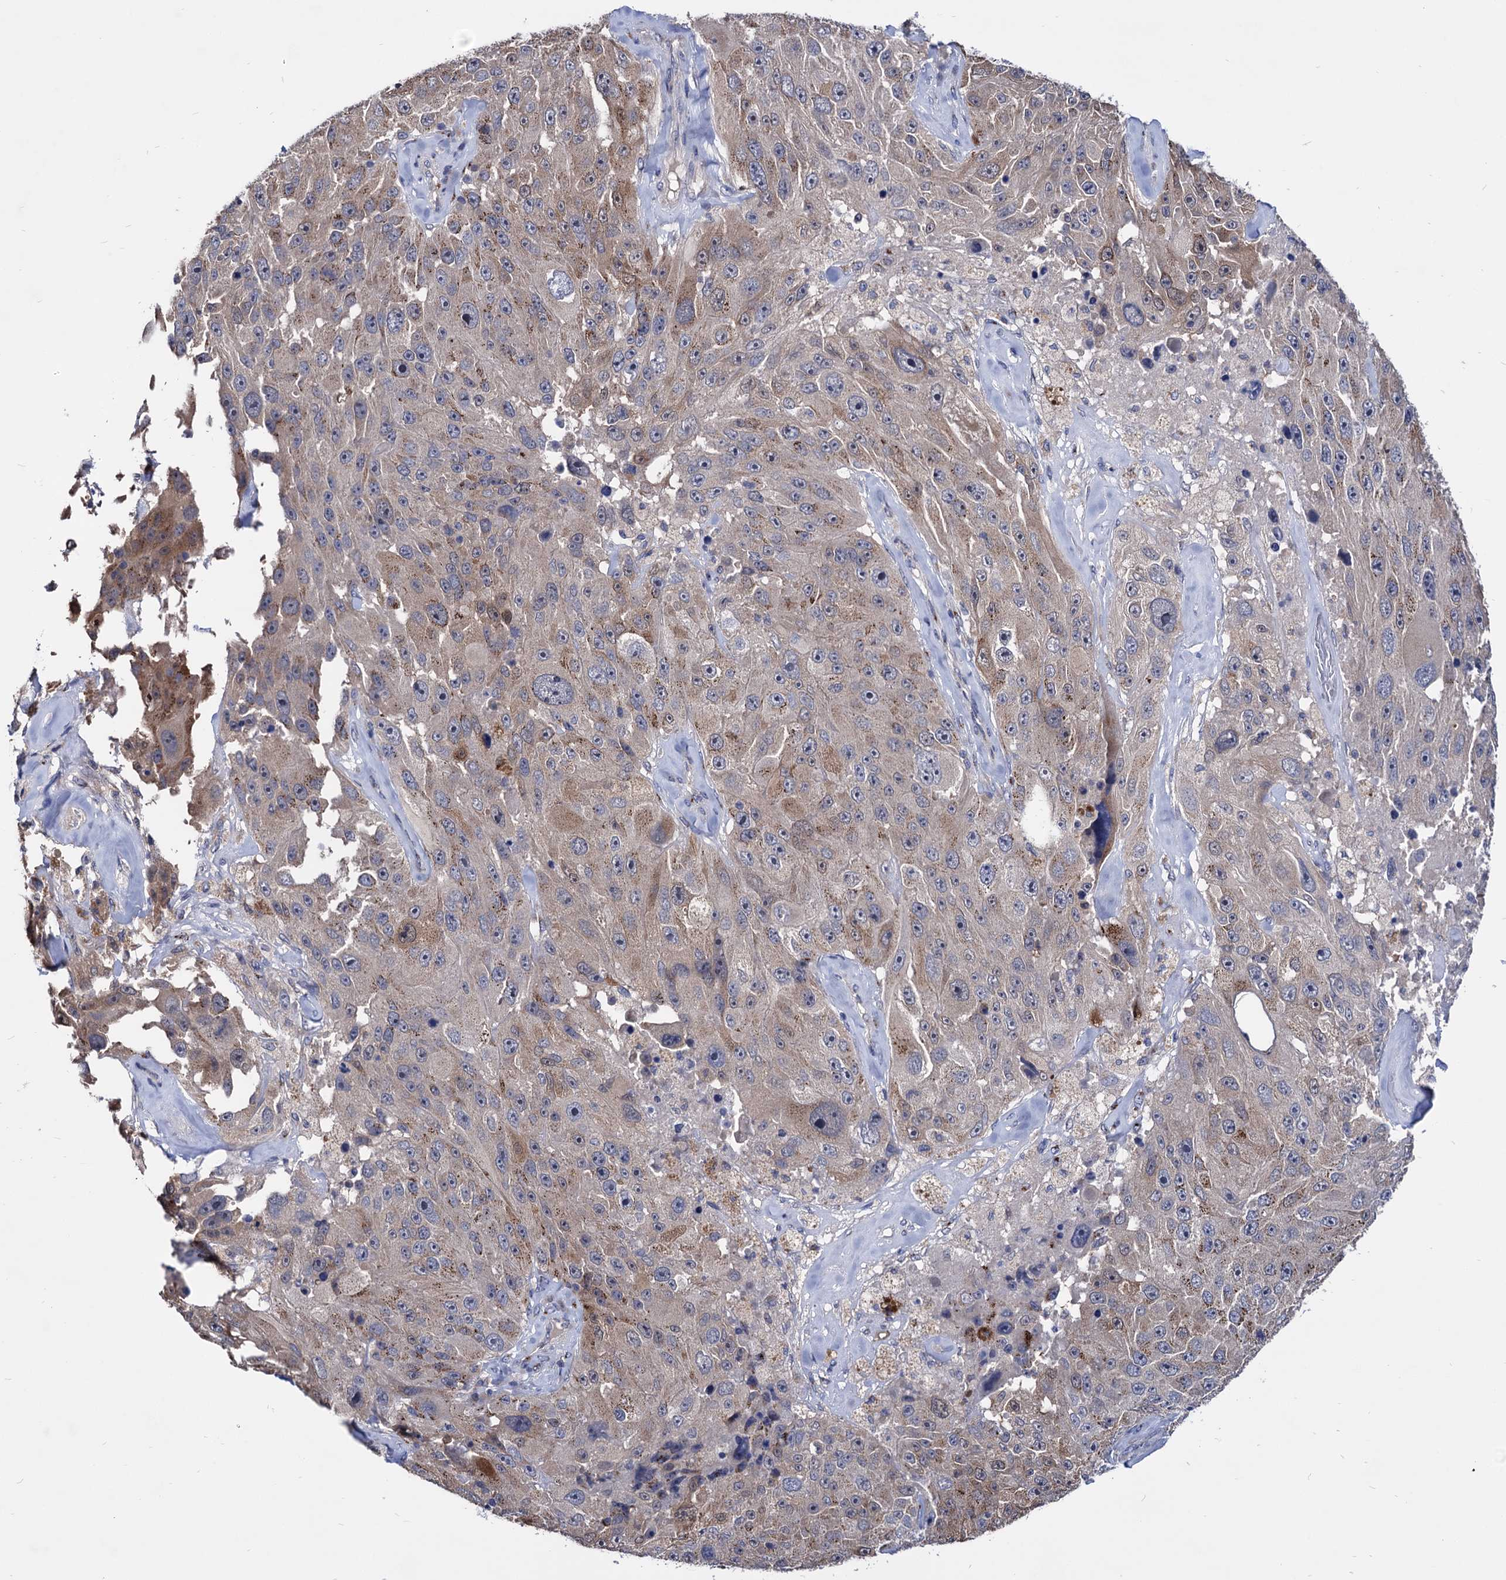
{"staining": {"intensity": "moderate", "quantity": "25%-75%", "location": "cytoplasmic/membranous"}, "tissue": "melanoma", "cell_type": "Tumor cells", "image_type": "cancer", "snomed": [{"axis": "morphology", "description": "Malignant melanoma, Metastatic site"}, {"axis": "topography", "description": "Lymph node"}], "caption": "Immunohistochemistry (DAB (3,3'-diaminobenzidine)) staining of human melanoma demonstrates moderate cytoplasmic/membranous protein positivity in about 25%-75% of tumor cells. The staining is performed using DAB brown chromogen to label protein expression. The nuclei are counter-stained blue using hematoxylin.", "gene": "ESD", "patient": {"sex": "male", "age": 62}}